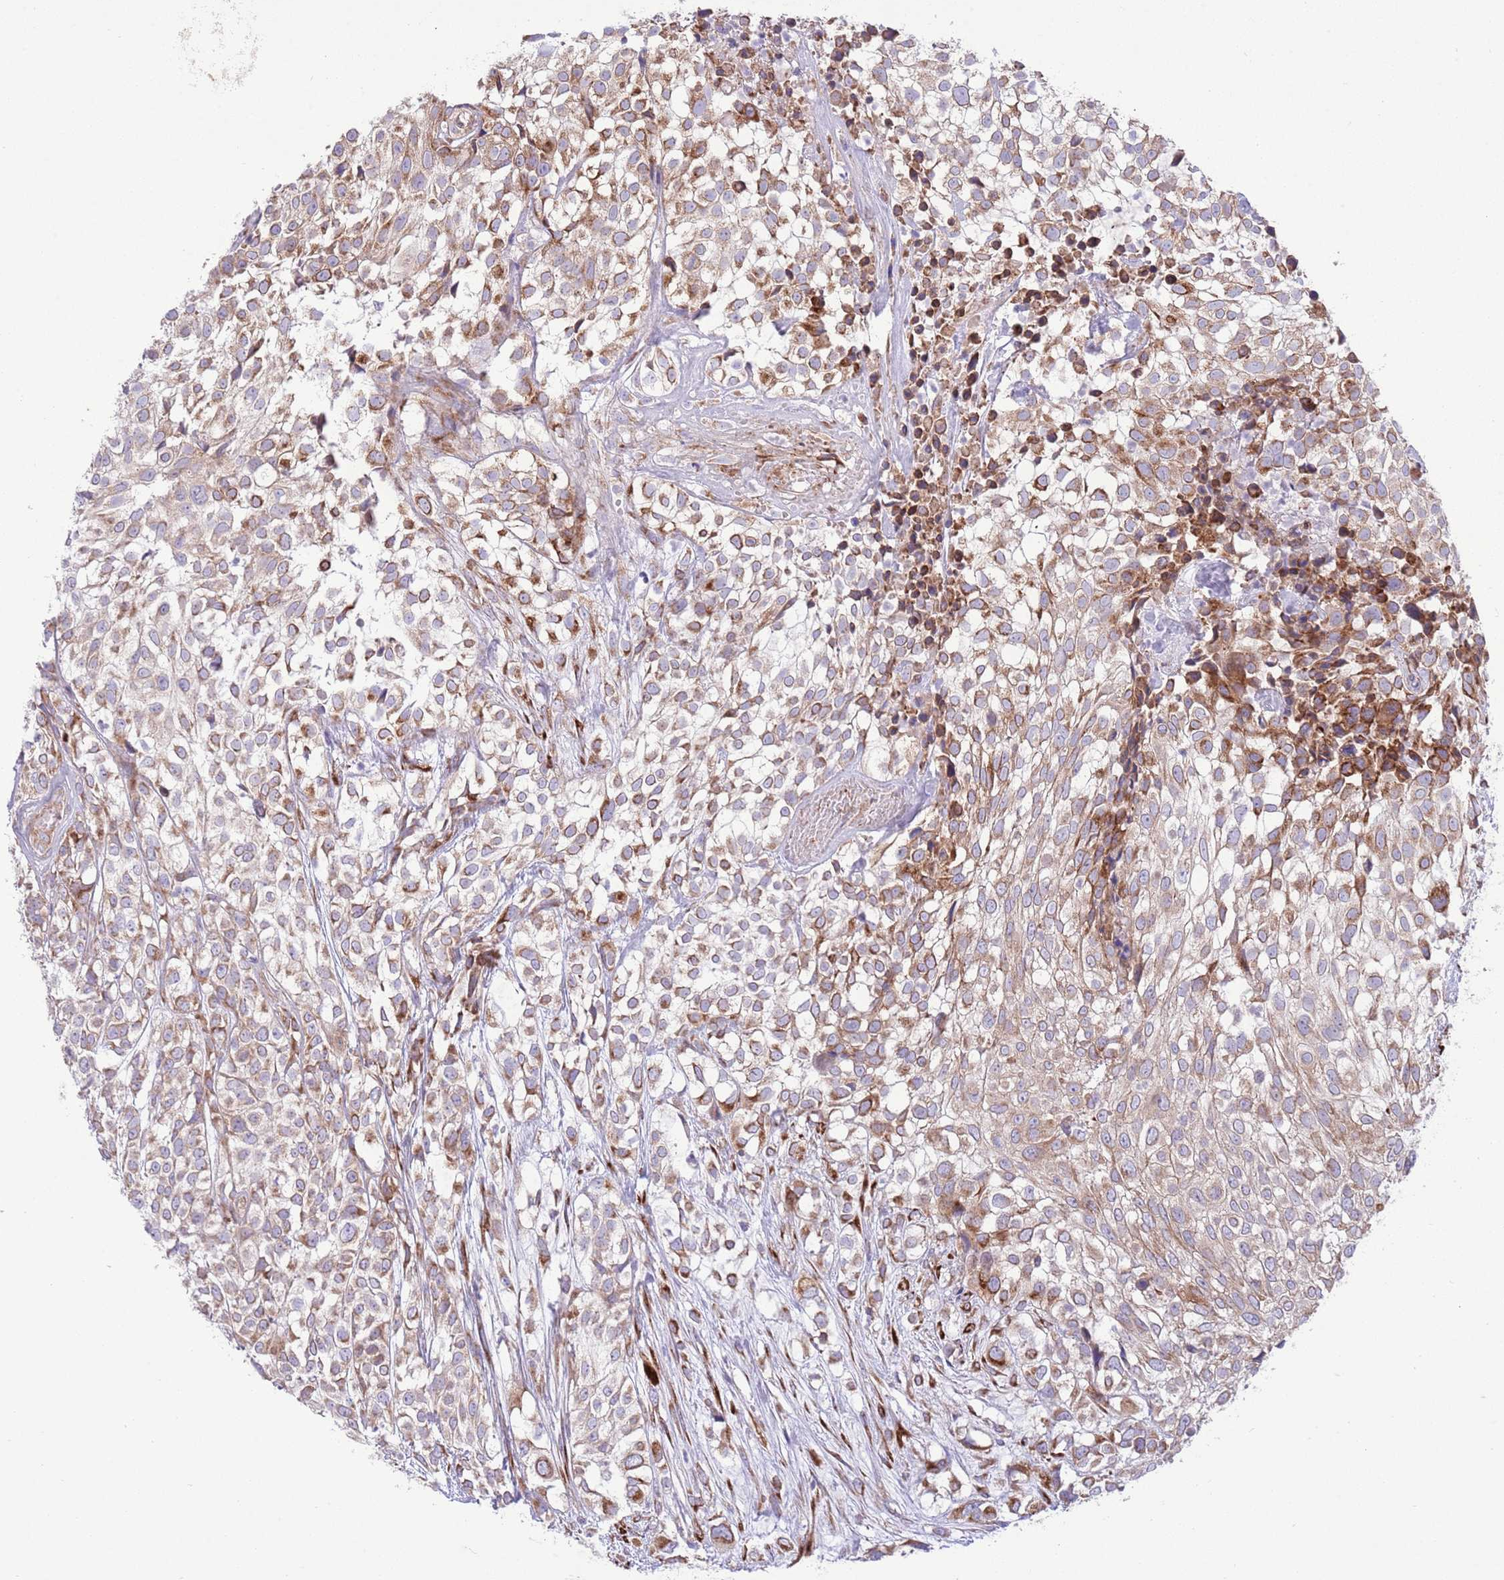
{"staining": {"intensity": "moderate", "quantity": ">75%", "location": "cytoplasmic/membranous"}, "tissue": "urothelial cancer", "cell_type": "Tumor cells", "image_type": "cancer", "snomed": [{"axis": "morphology", "description": "Urothelial carcinoma, High grade"}, {"axis": "topography", "description": "Urinary bladder"}], "caption": "A medium amount of moderate cytoplasmic/membranous staining is appreciated in about >75% of tumor cells in urothelial cancer tissue. (Stains: DAB (3,3'-diaminobenzidine) in brown, nuclei in blue, Microscopy: brightfield microscopy at high magnification).", "gene": "TOMM5", "patient": {"sex": "male", "age": 56}}